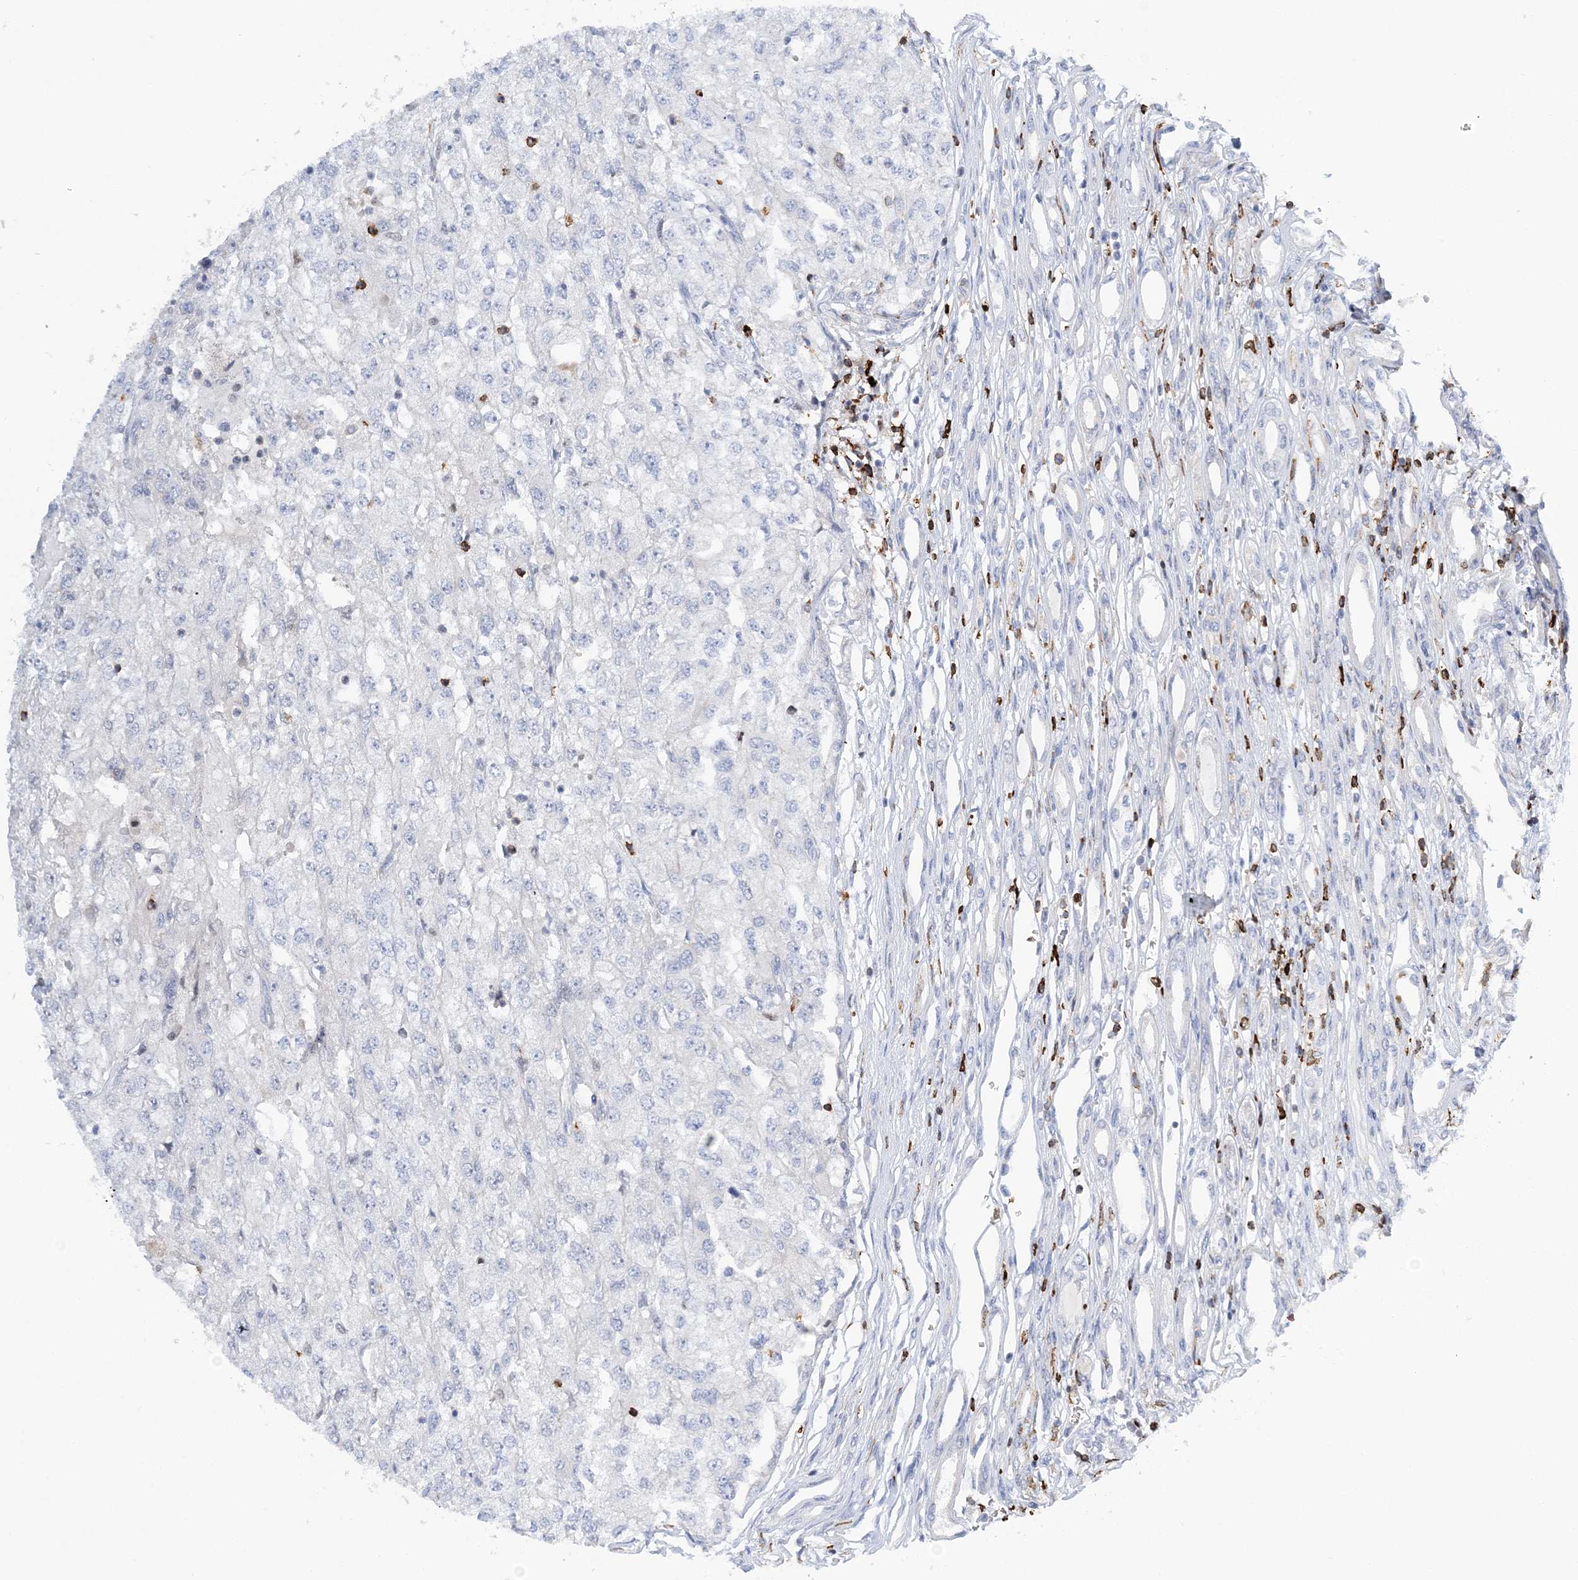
{"staining": {"intensity": "negative", "quantity": "none", "location": "none"}, "tissue": "renal cancer", "cell_type": "Tumor cells", "image_type": "cancer", "snomed": [{"axis": "morphology", "description": "Adenocarcinoma, NOS"}, {"axis": "topography", "description": "Kidney"}], "caption": "Immunohistochemical staining of renal cancer (adenocarcinoma) demonstrates no significant expression in tumor cells.", "gene": "PRMT9", "patient": {"sex": "female", "age": 54}}